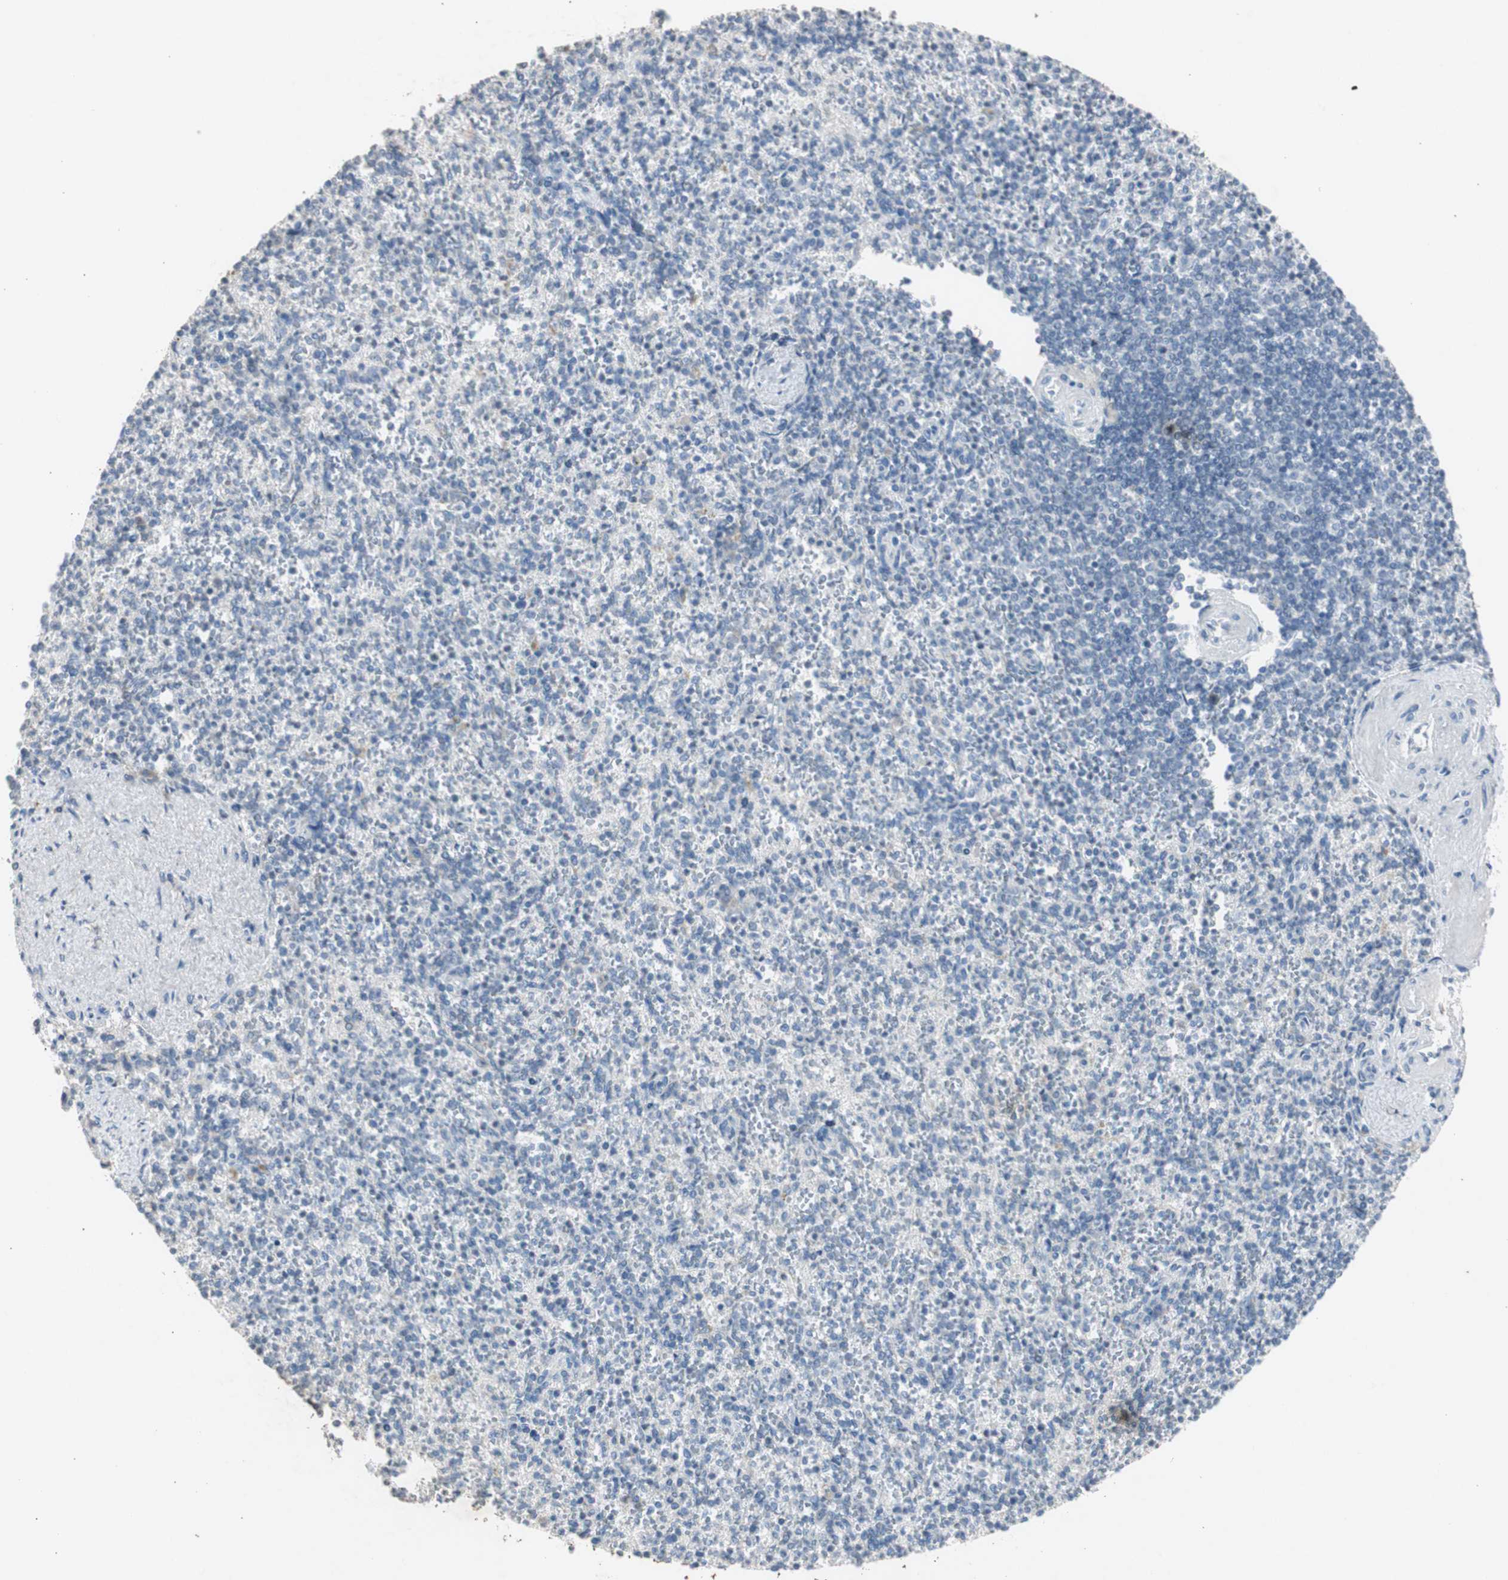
{"staining": {"intensity": "negative", "quantity": "none", "location": "none"}, "tissue": "spleen", "cell_type": "Cells in red pulp", "image_type": "normal", "snomed": [{"axis": "morphology", "description": "Normal tissue, NOS"}, {"axis": "topography", "description": "Spleen"}], "caption": "Spleen stained for a protein using immunohistochemistry displays no staining cells in red pulp.", "gene": "TK1", "patient": {"sex": "female", "age": 74}}